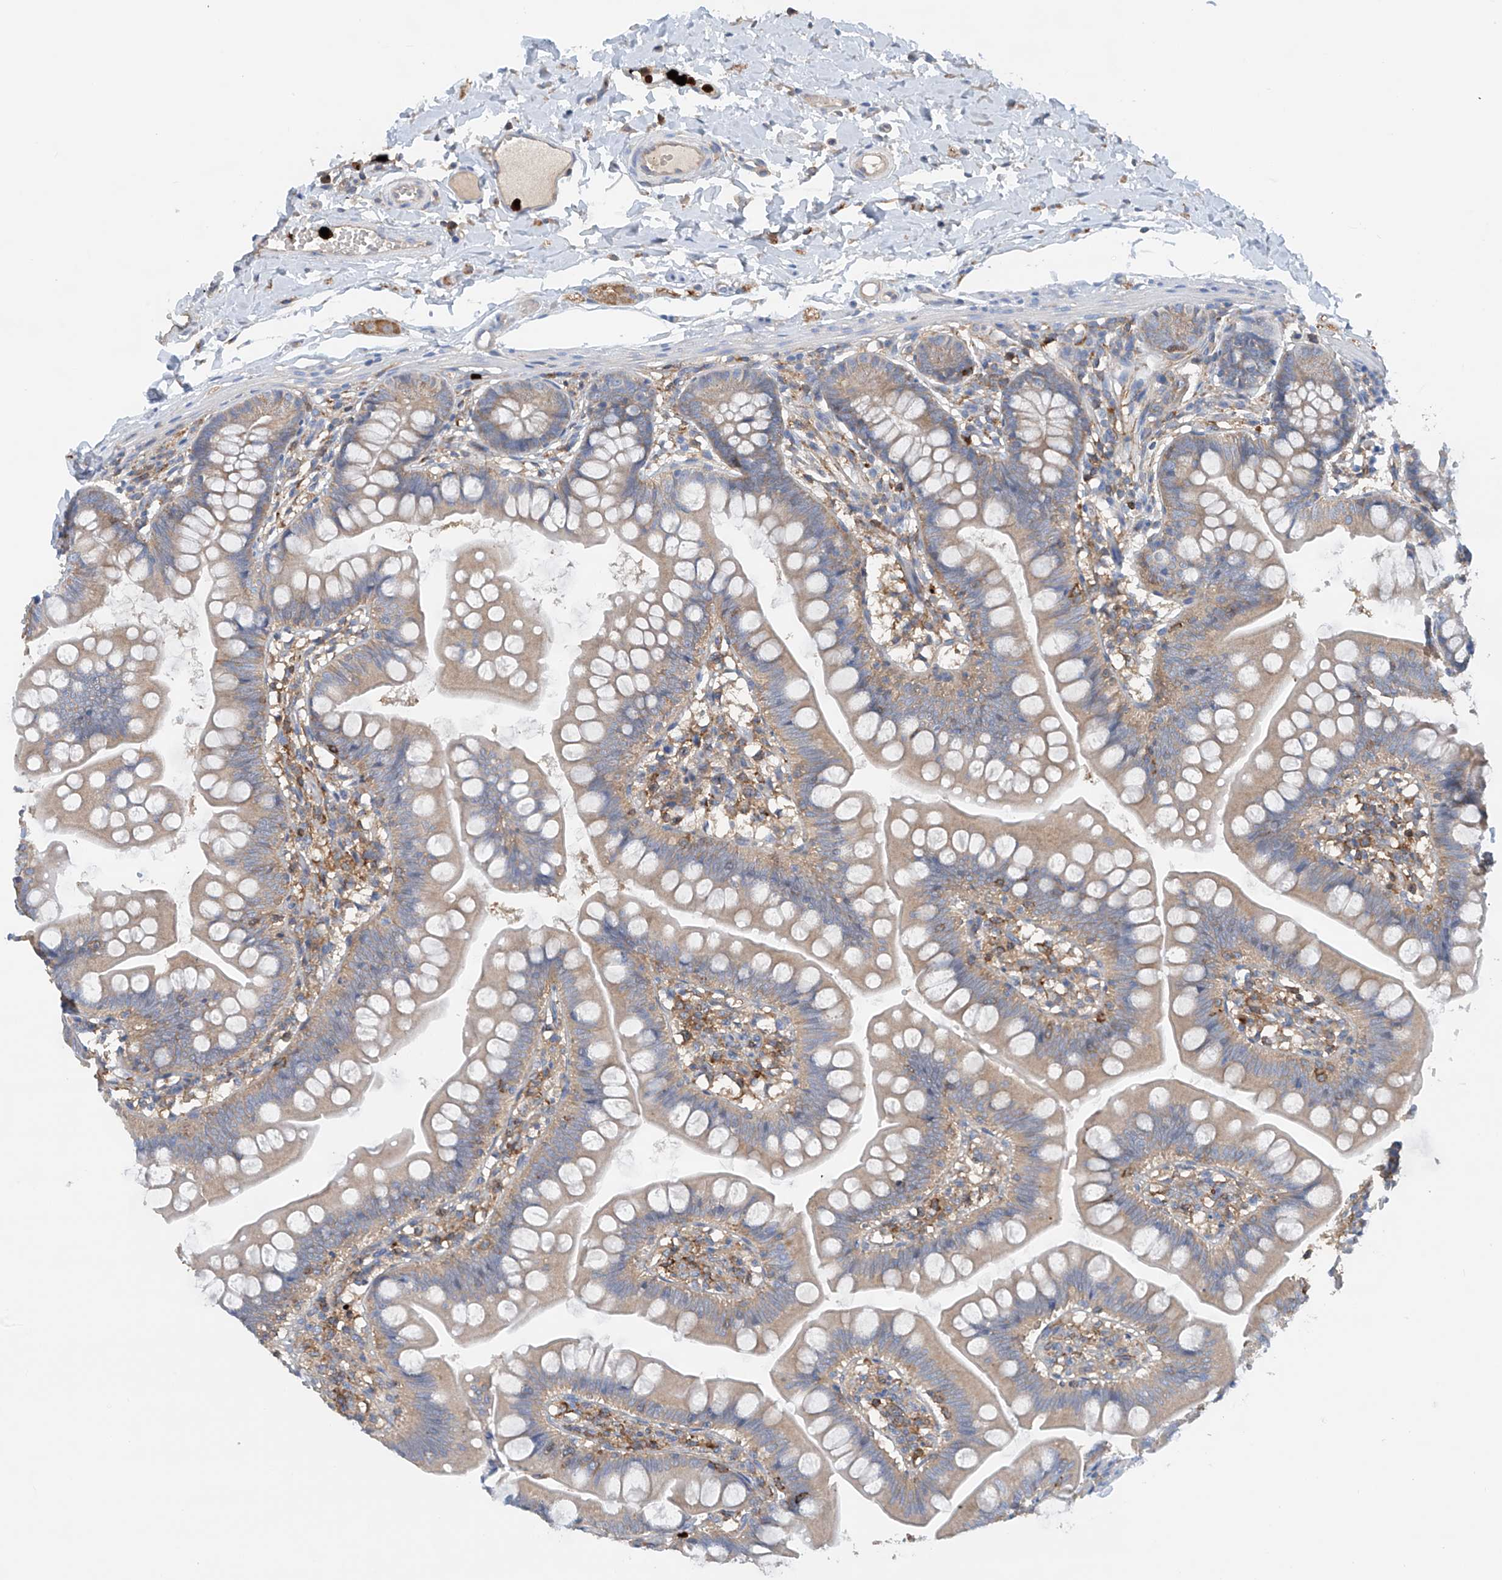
{"staining": {"intensity": "weak", "quantity": "25%-75%", "location": "cytoplasmic/membranous"}, "tissue": "small intestine", "cell_type": "Glandular cells", "image_type": "normal", "snomed": [{"axis": "morphology", "description": "Normal tissue, NOS"}, {"axis": "topography", "description": "Small intestine"}], "caption": "Glandular cells display low levels of weak cytoplasmic/membranous expression in approximately 25%-75% of cells in unremarkable human small intestine. (DAB (3,3'-diaminobenzidine) = brown stain, brightfield microscopy at high magnification).", "gene": "PHACTR2", "patient": {"sex": "male", "age": 7}}